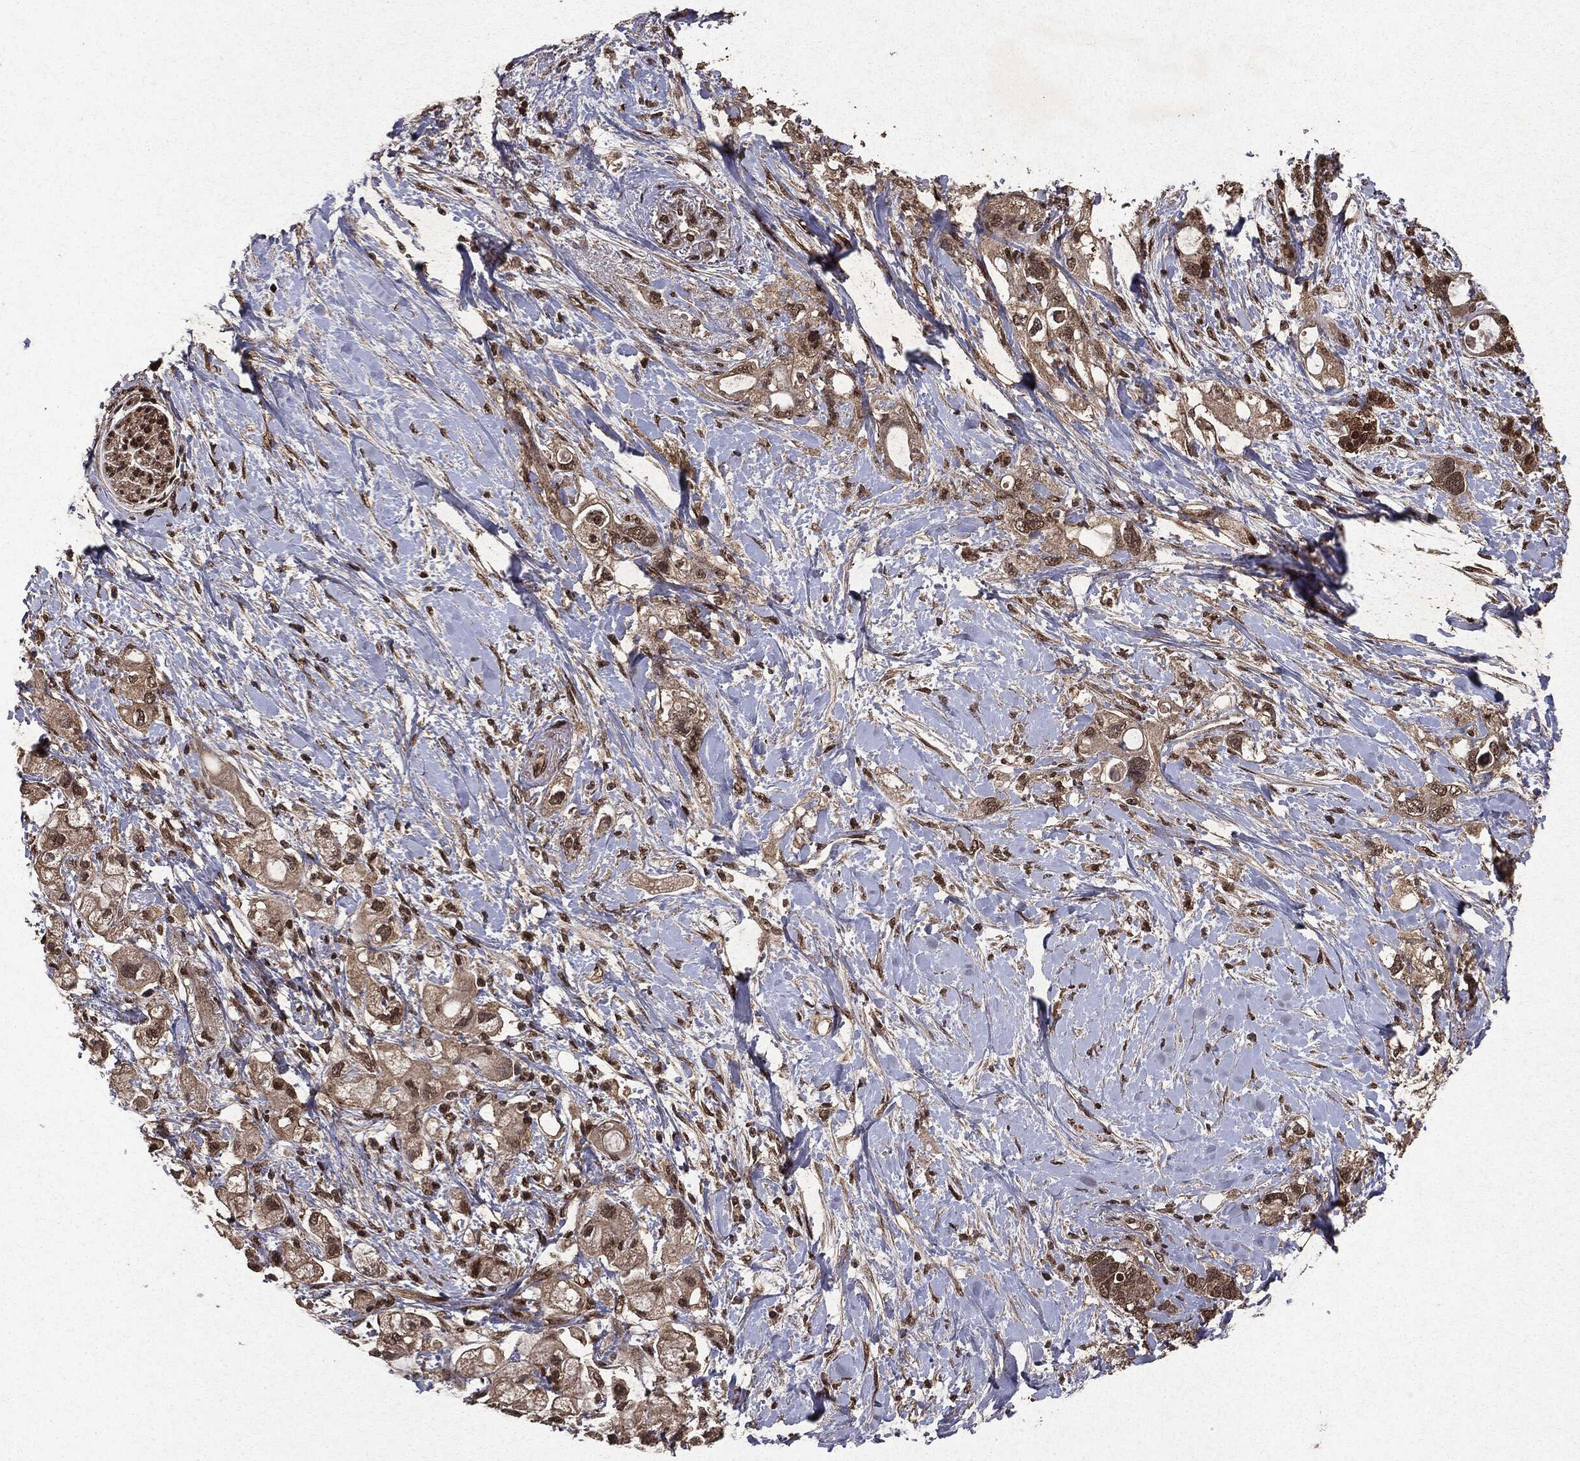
{"staining": {"intensity": "negative", "quantity": "none", "location": "none"}, "tissue": "pancreatic cancer", "cell_type": "Tumor cells", "image_type": "cancer", "snomed": [{"axis": "morphology", "description": "Adenocarcinoma, NOS"}, {"axis": "topography", "description": "Pancreas"}], "caption": "IHC of human pancreatic cancer (adenocarcinoma) demonstrates no staining in tumor cells.", "gene": "PEBP1", "patient": {"sex": "female", "age": 56}}